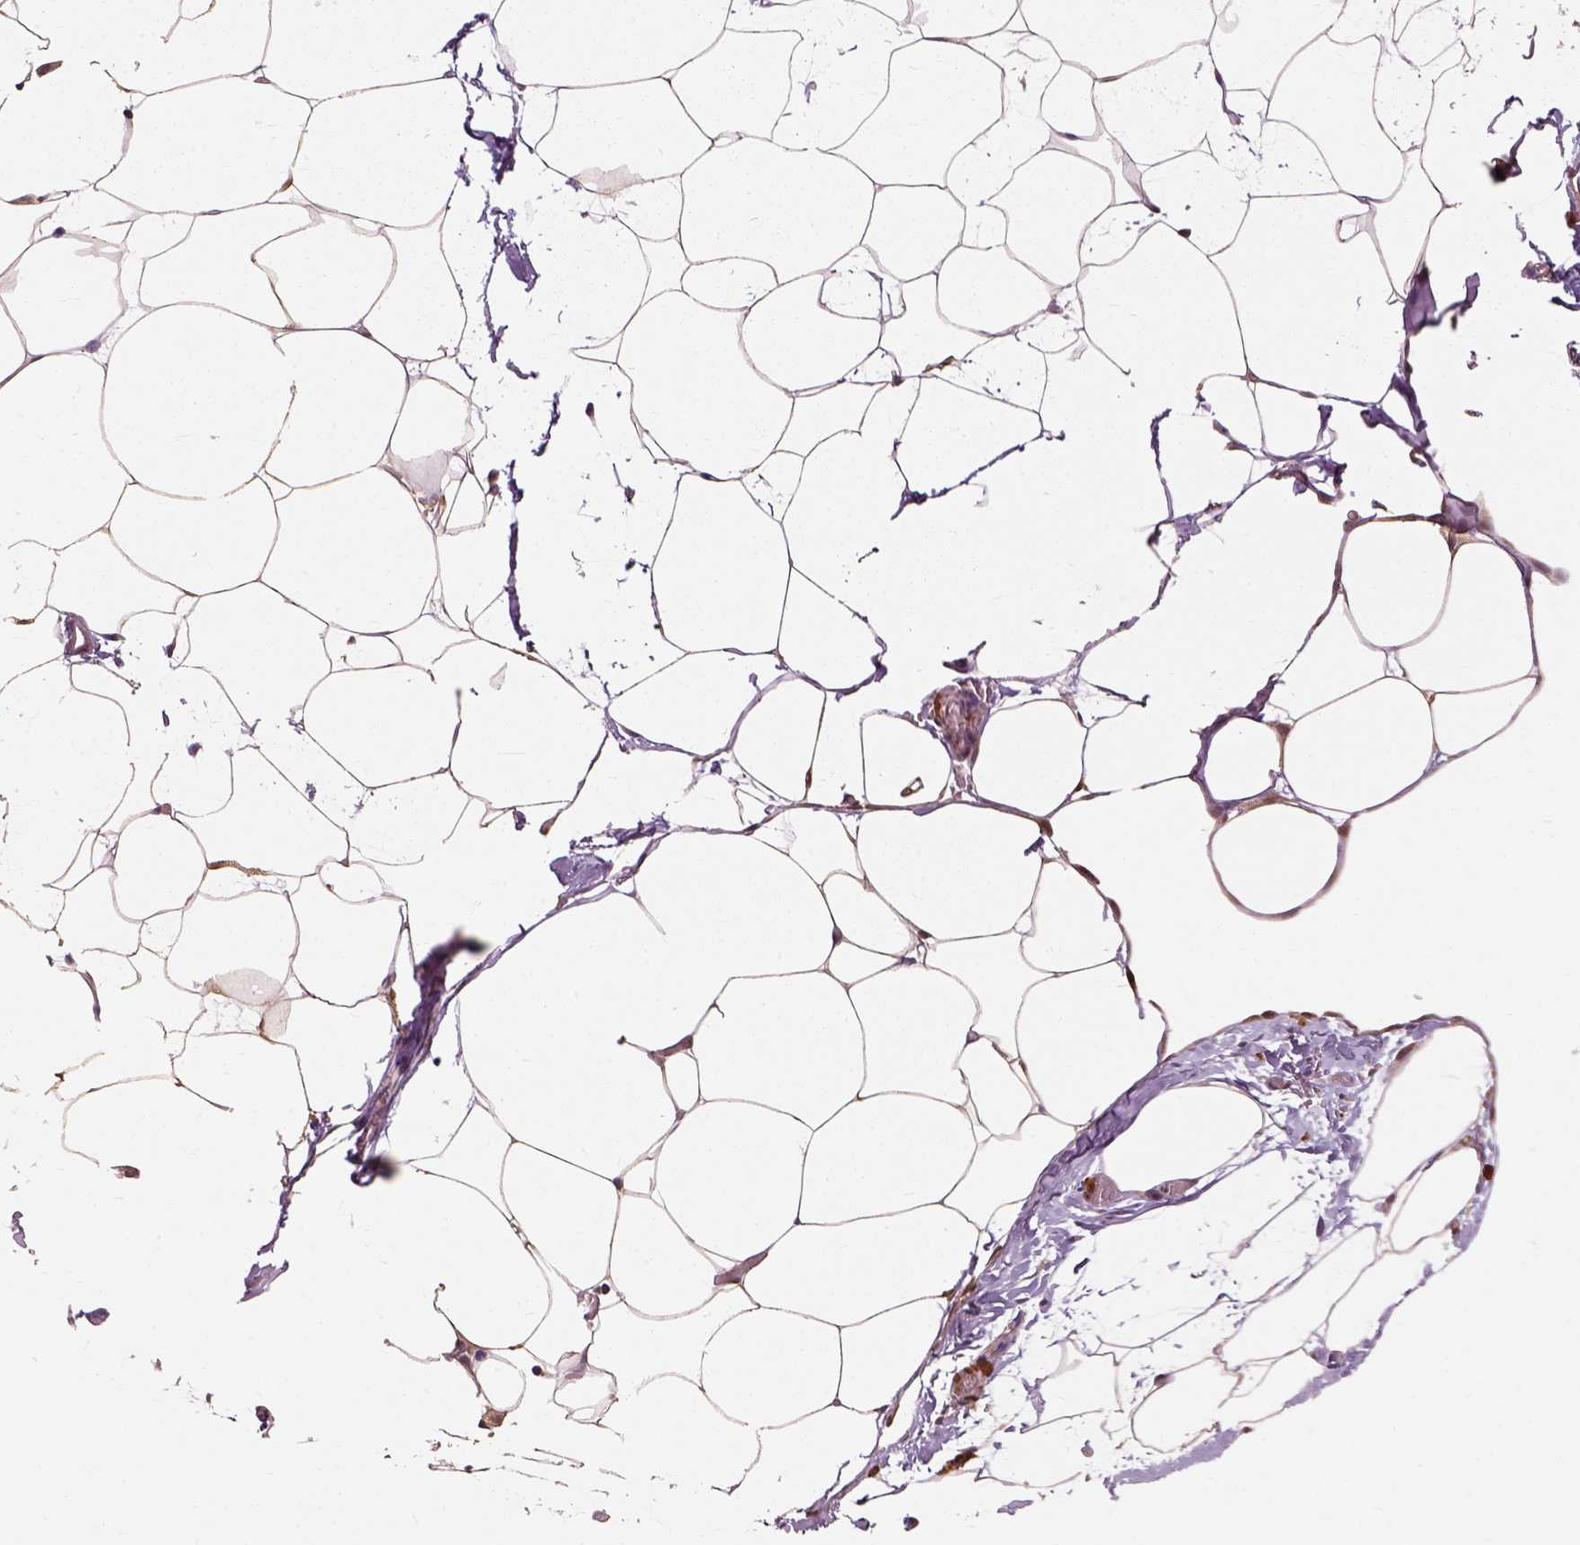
{"staining": {"intensity": "moderate", "quantity": ">75%", "location": "cytoplasmic/membranous"}, "tissue": "adipose tissue", "cell_type": "Adipocytes", "image_type": "normal", "snomed": [{"axis": "morphology", "description": "Normal tissue, NOS"}, {"axis": "topography", "description": "Adipose tissue"}], "caption": "Immunohistochemical staining of normal human adipose tissue exhibits >75% levels of moderate cytoplasmic/membranous protein expression in about >75% of adipocytes. (Stains: DAB (3,3'-diaminobenzidine) in brown, nuclei in blue, Microscopy: brightfield microscopy at high magnification).", "gene": "GPI", "patient": {"sex": "male", "age": 57}}